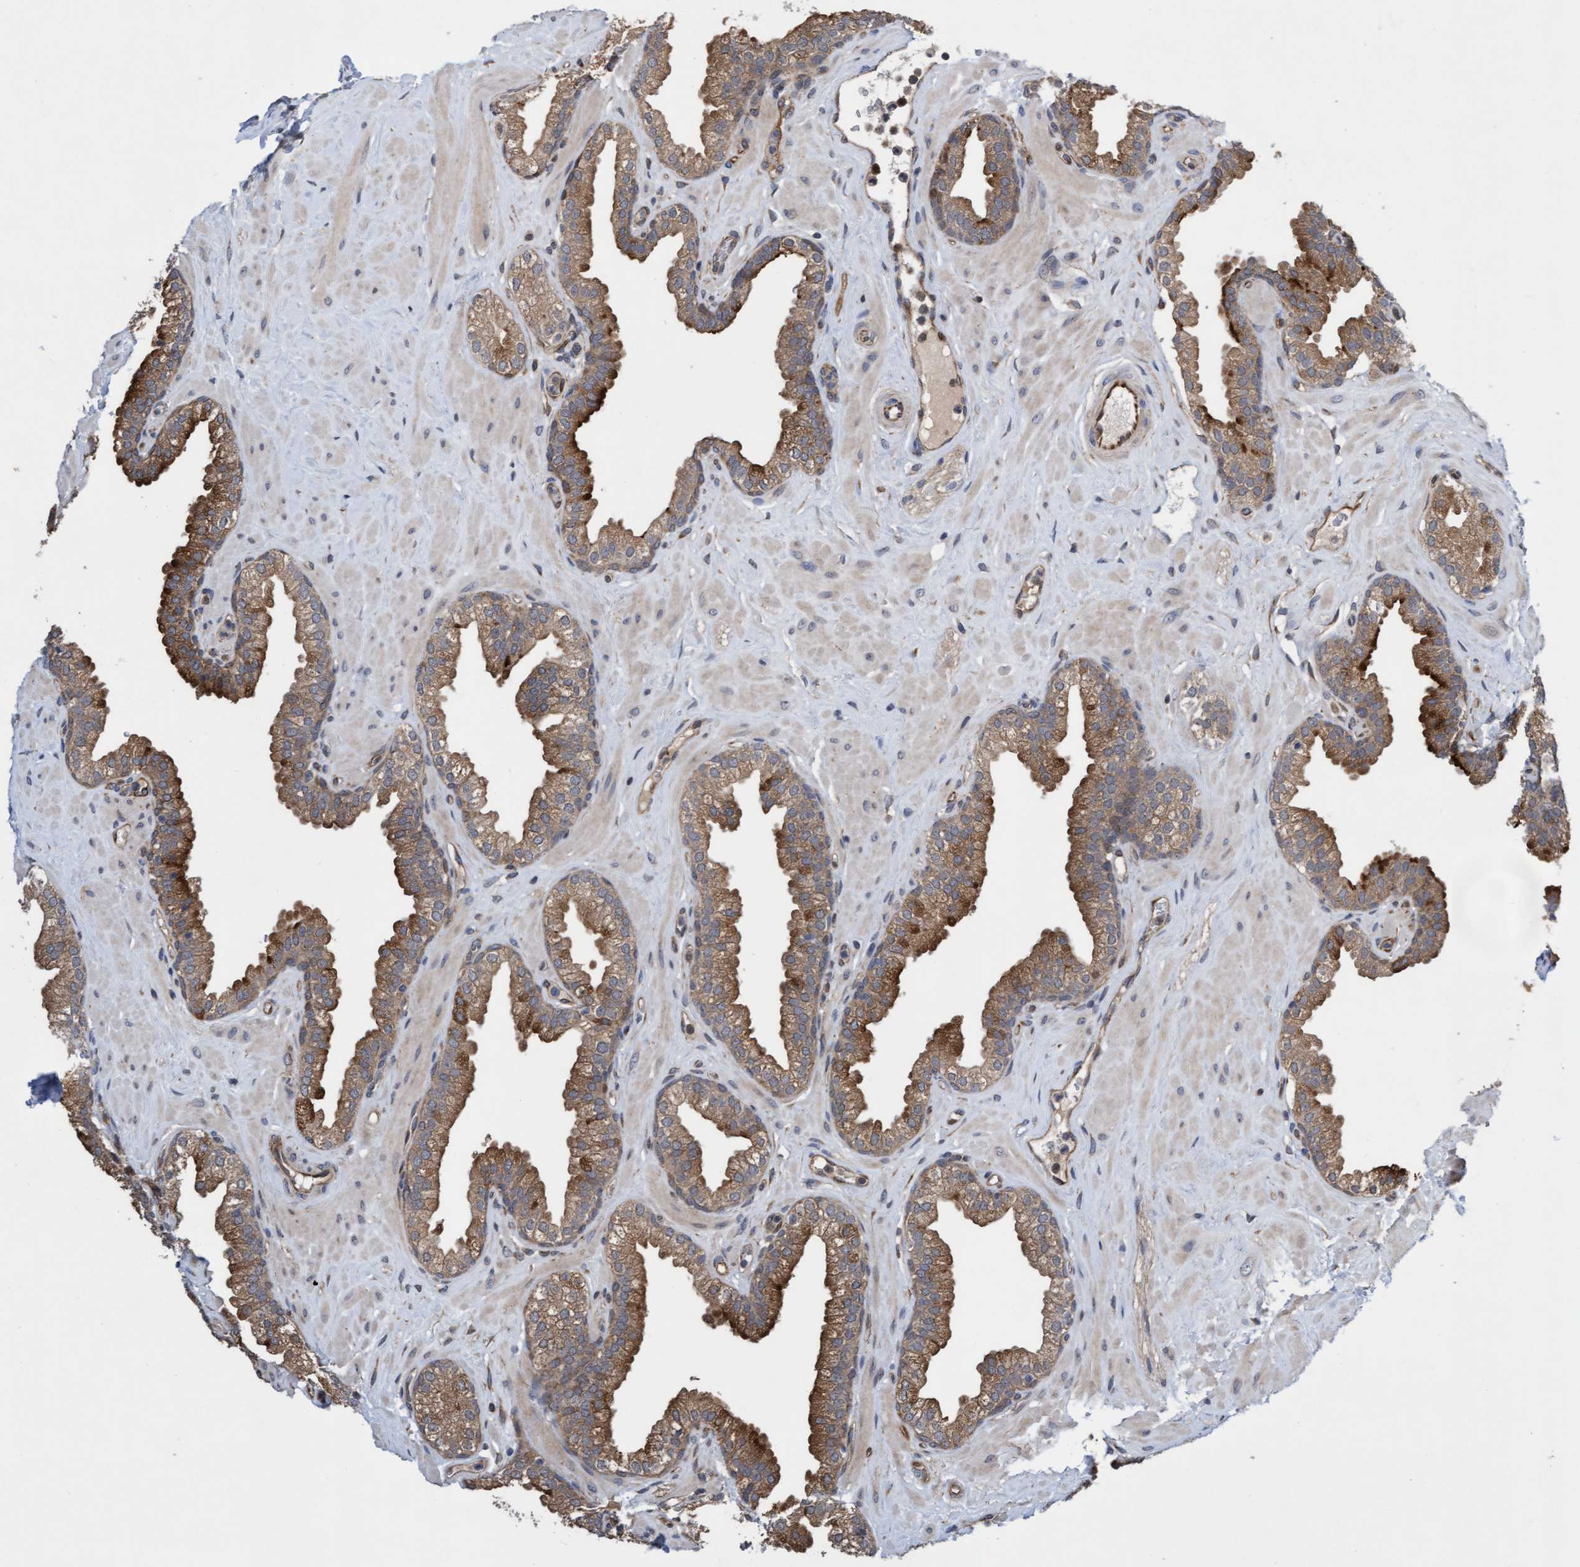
{"staining": {"intensity": "moderate", "quantity": ">75%", "location": "cytoplasmic/membranous"}, "tissue": "prostate", "cell_type": "Glandular cells", "image_type": "normal", "snomed": [{"axis": "morphology", "description": "Normal tissue, NOS"}, {"axis": "morphology", "description": "Urothelial carcinoma, Low grade"}, {"axis": "topography", "description": "Urinary bladder"}, {"axis": "topography", "description": "Prostate"}], "caption": "Protein expression analysis of unremarkable human prostate reveals moderate cytoplasmic/membranous staining in approximately >75% of glandular cells.", "gene": "ITFG1", "patient": {"sex": "male", "age": 60}}